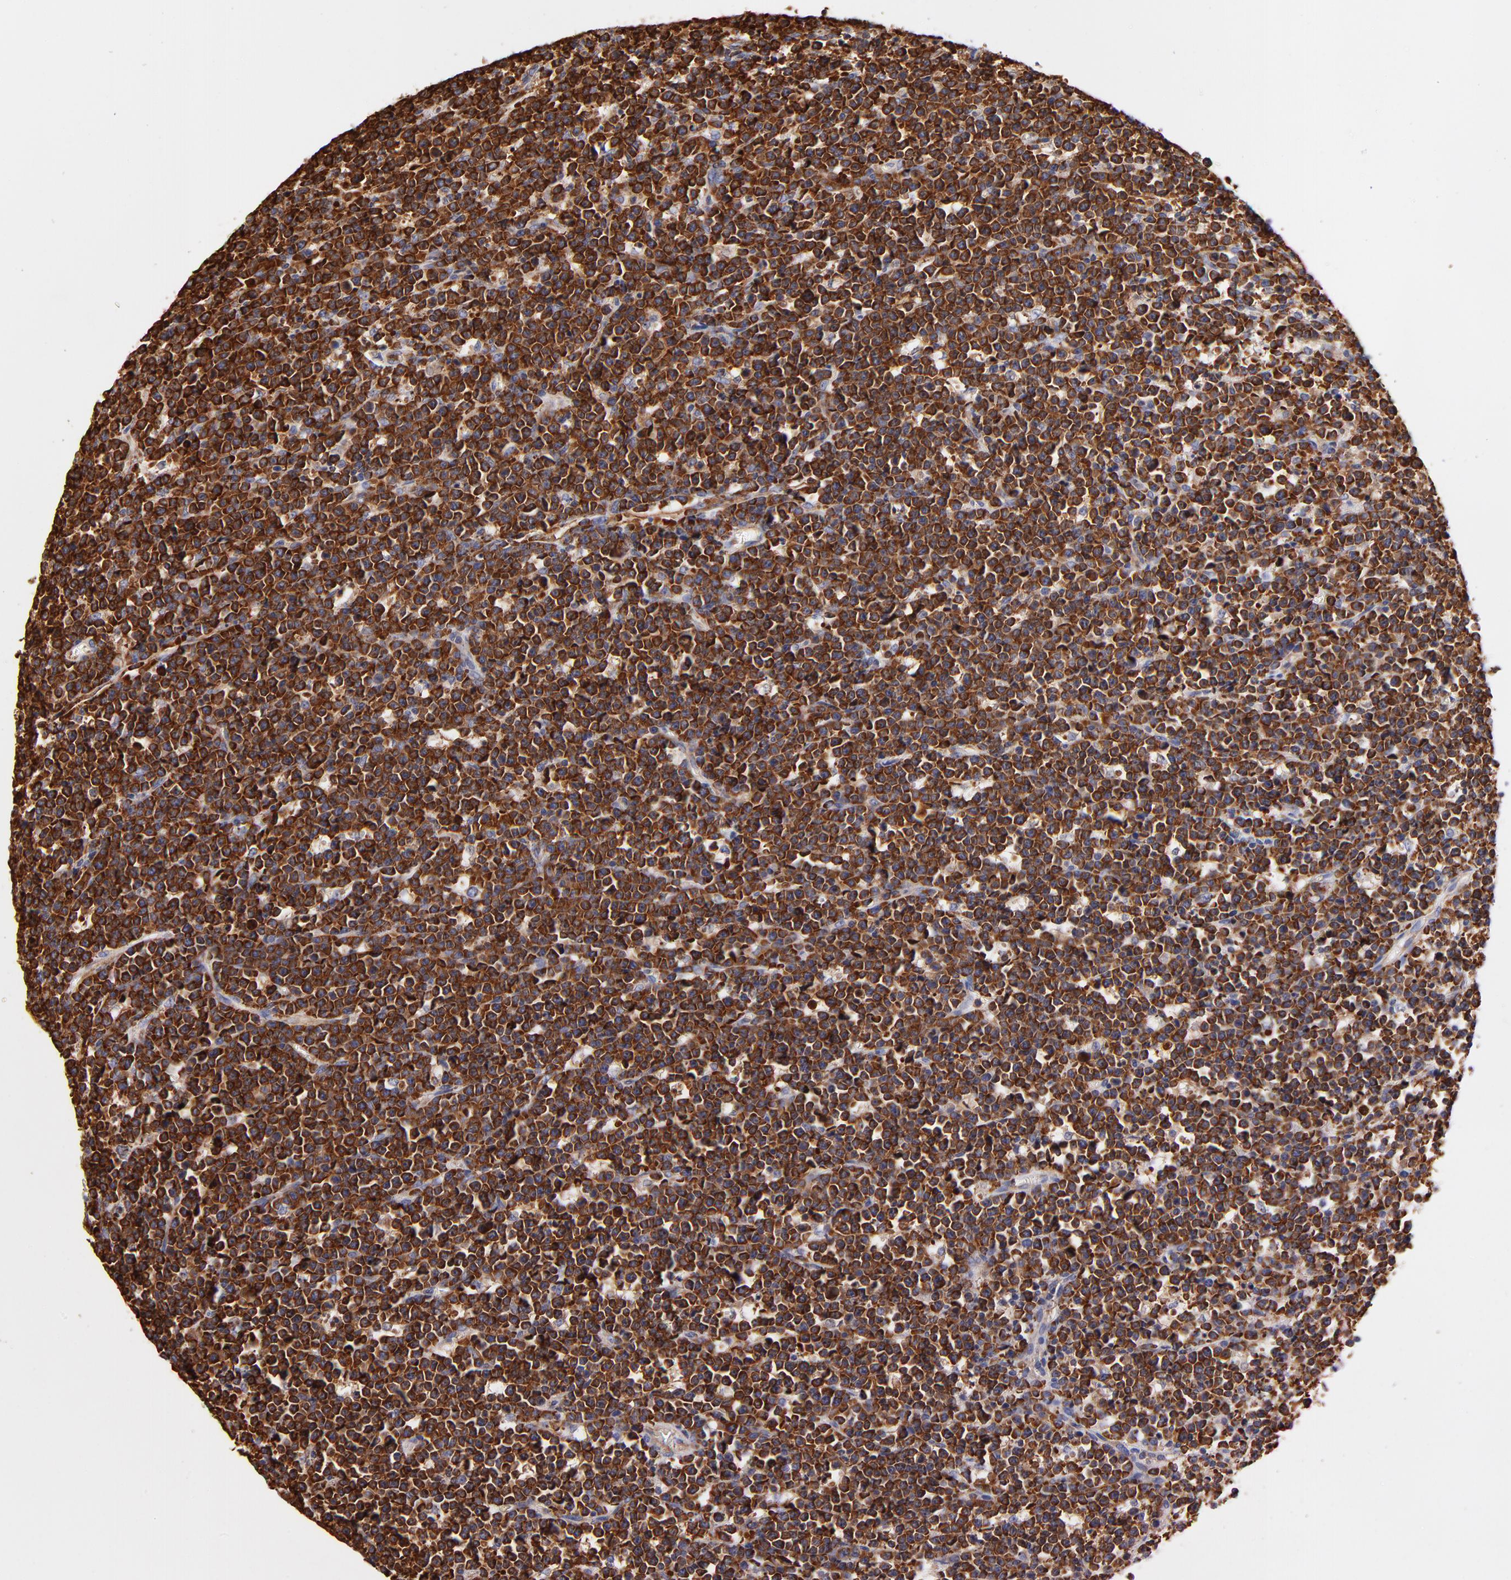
{"staining": {"intensity": "strong", "quantity": ">75%", "location": "cytoplasmic/membranous"}, "tissue": "lymphoma", "cell_type": "Tumor cells", "image_type": "cancer", "snomed": [{"axis": "morphology", "description": "Malignant lymphoma, non-Hodgkin's type, High grade"}, {"axis": "topography", "description": "Ovary"}], "caption": "Protein staining of lymphoma tissue displays strong cytoplasmic/membranous positivity in approximately >75% of tumor cells.", "gene": "RPL27", "patient": {"sex": "female", "age": 56}}